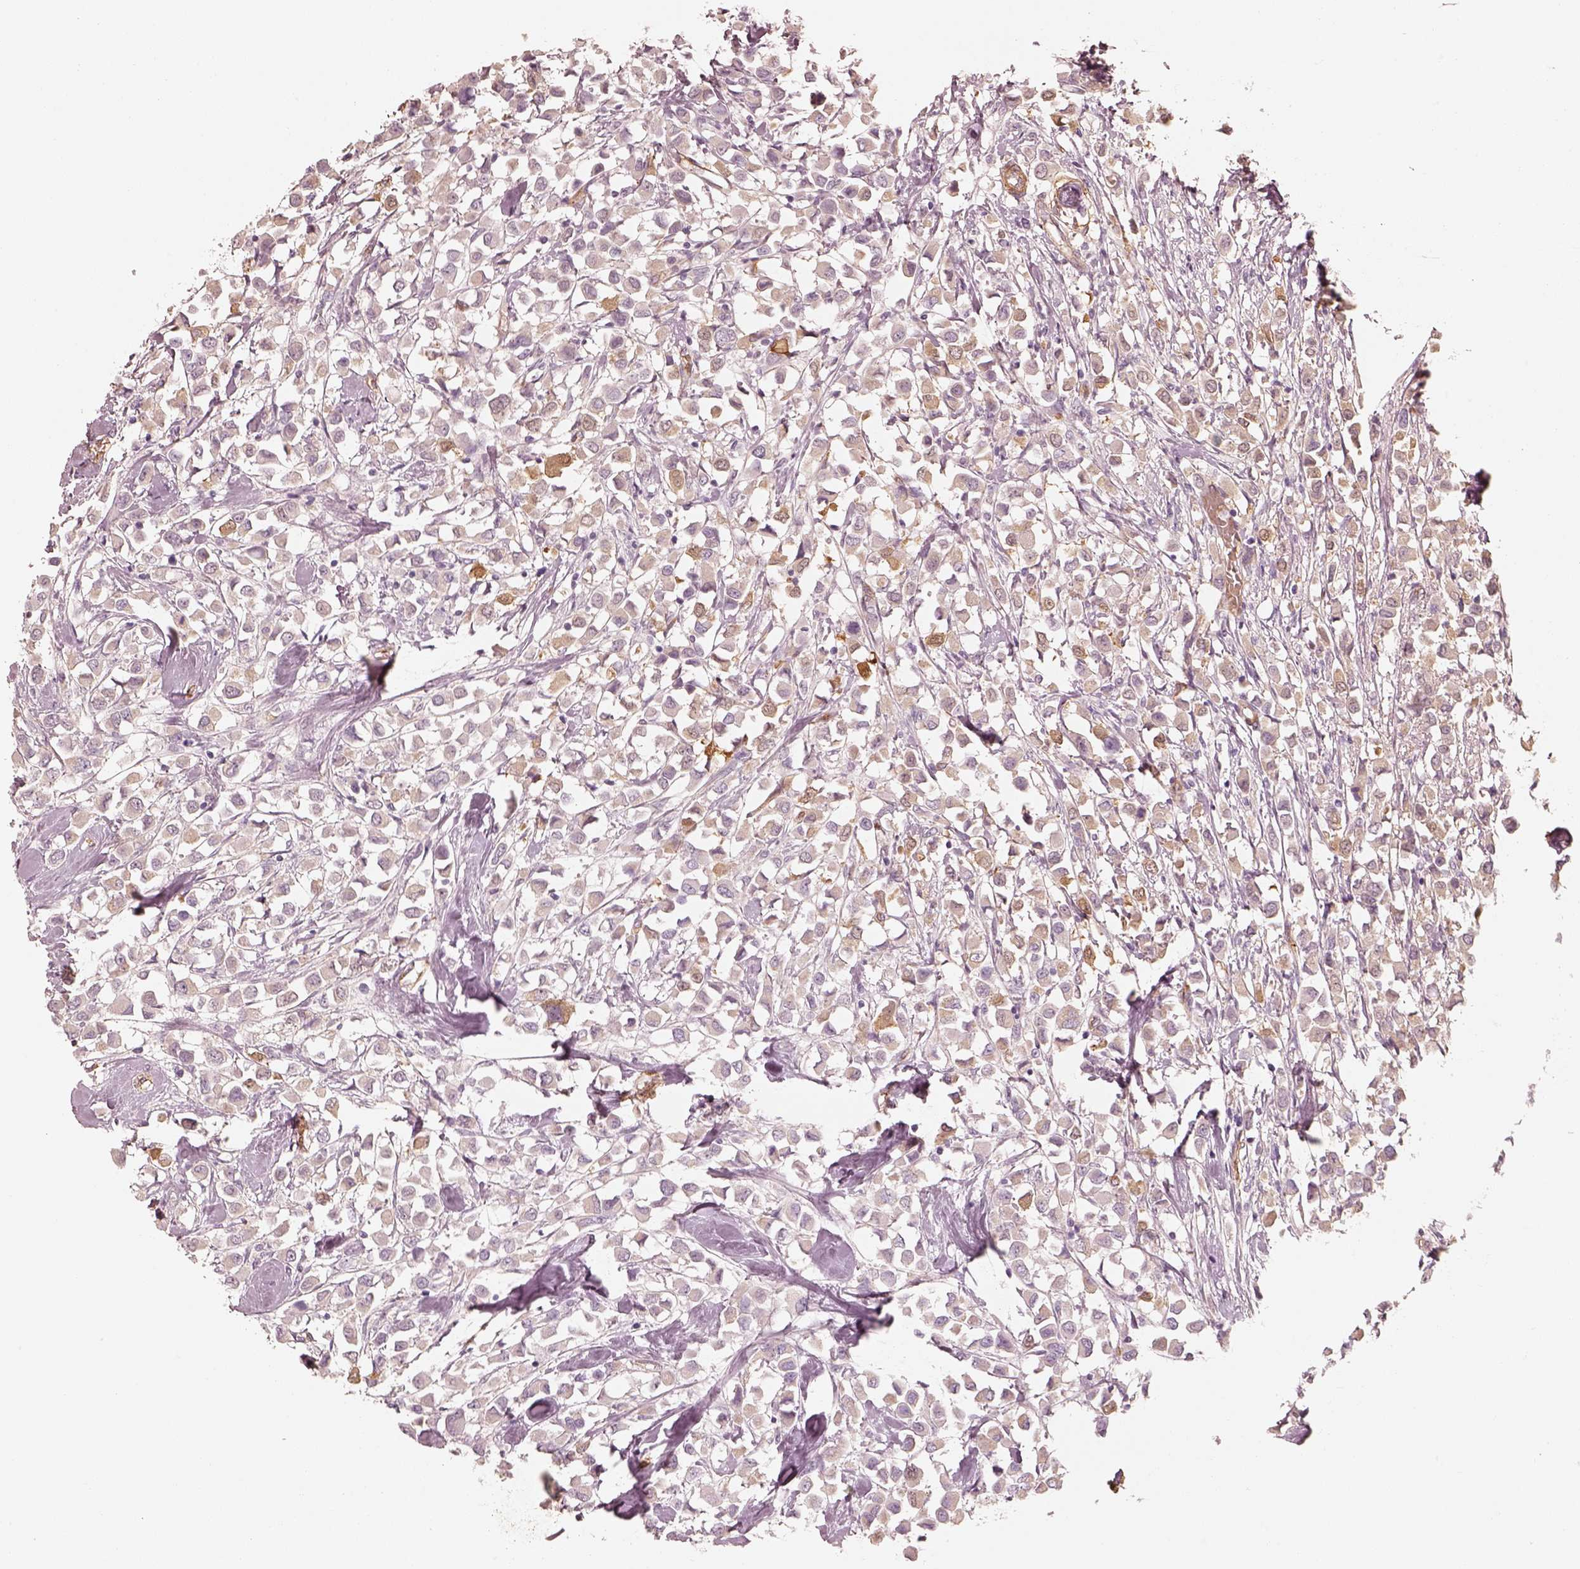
{"staining": {"intensity": "negative", "quantity": "none", "location": "none"}, "tissue": "breast cancer", "cell_type": "Tumor cells", "image_type": "cancer", "snomed": [{"axis": "morphology", "description": "Duct carcinoma"}, {"axis": "topography", "description": "Breast"}], "caption": "The immunohistochemistry histopathology image has no significant positivity in tumor cells of breast cancer (invasive ductal carcinoma) tissue.", "gene": "CRYM", "patient": {"sex": "female", "age": 61}}